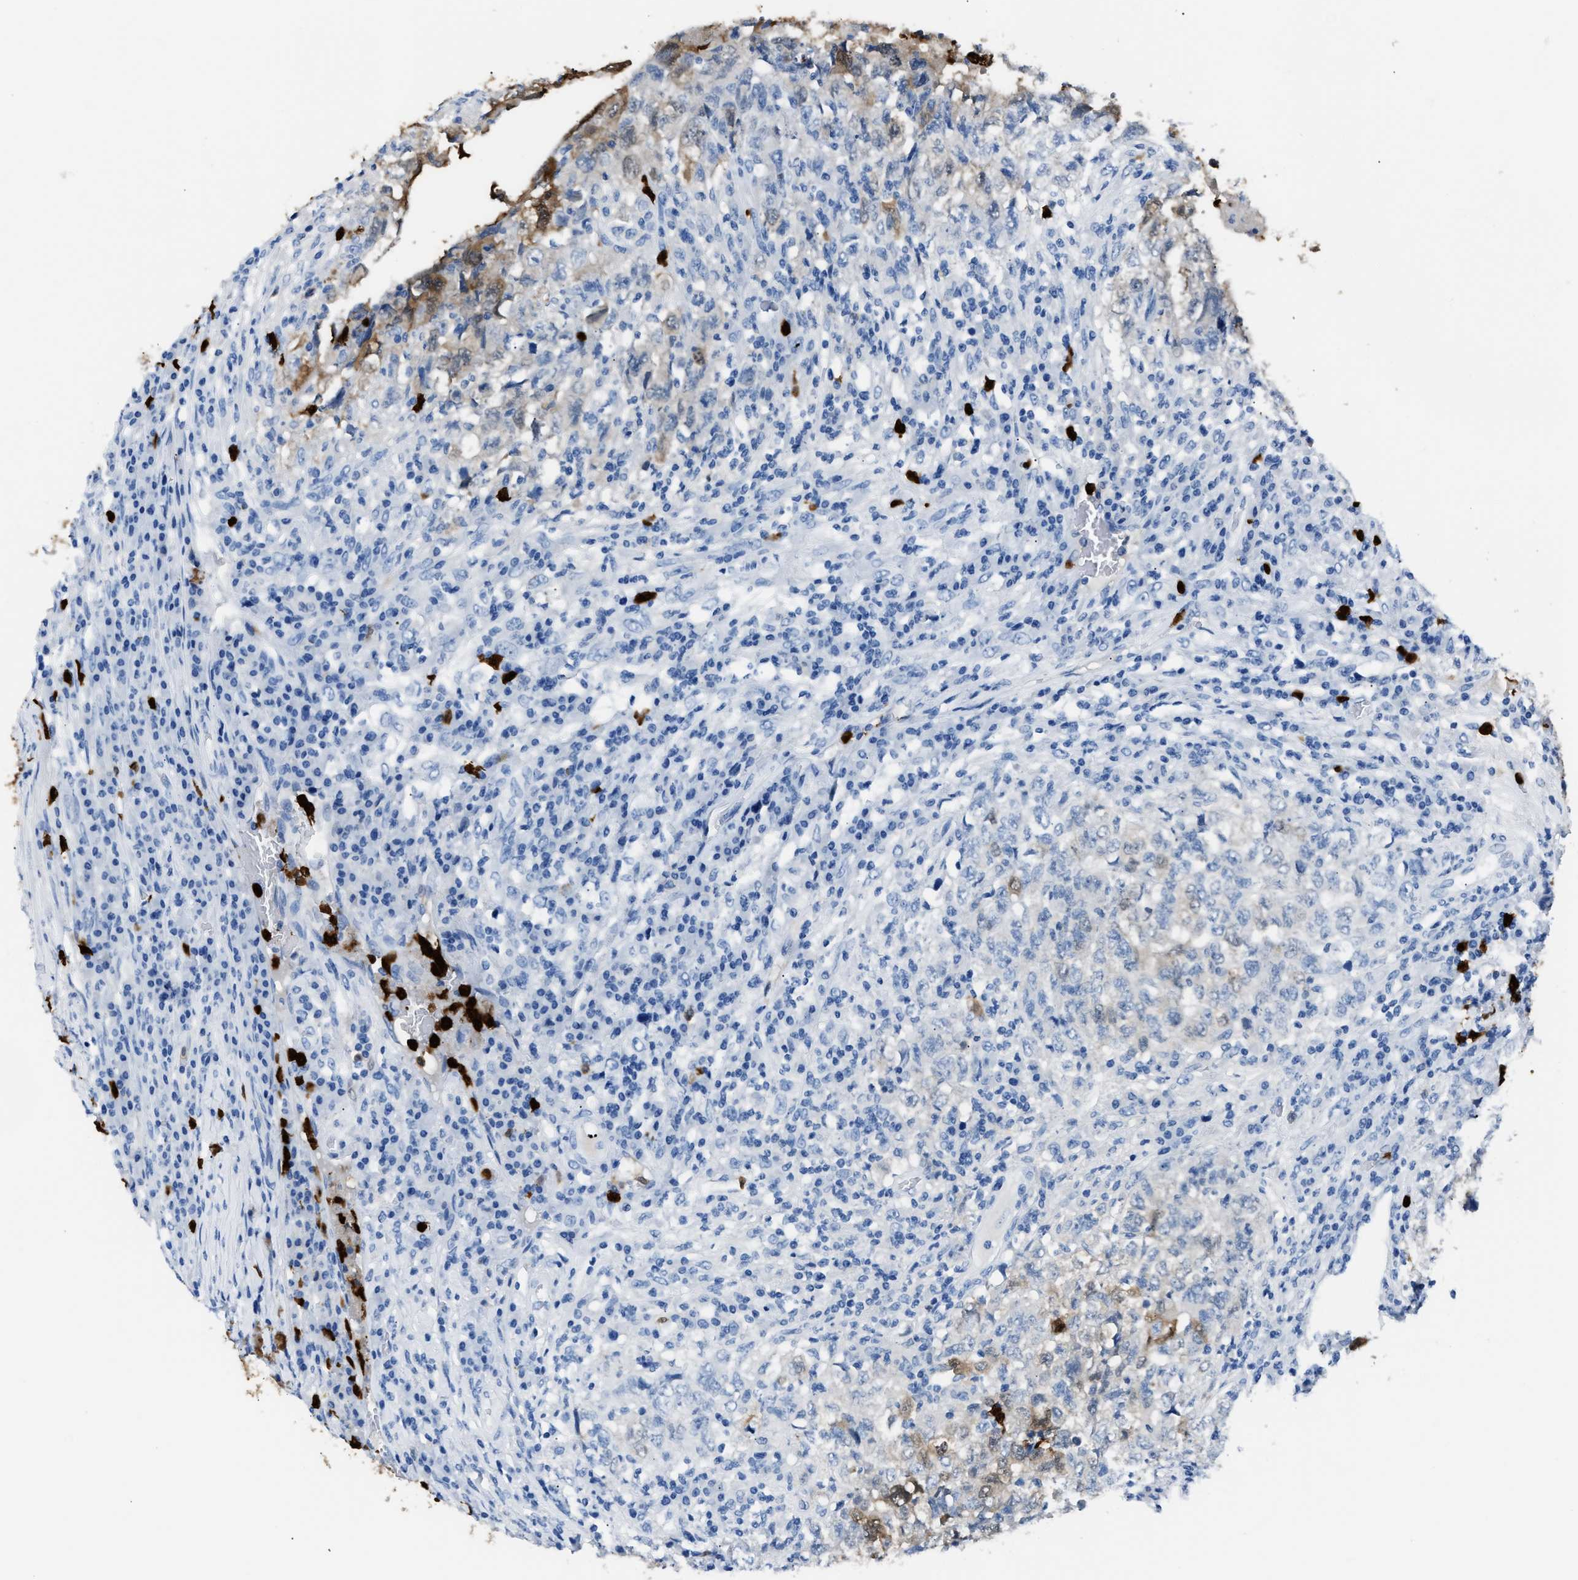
{"staining": {"intensity": "weak", "quantity": "25%-75%", "location": "cytoplasmic/membranous,nuclear"}, "tissue": "testis cancer", "cell_type": "Tumor cells", "image_type": "cancer", "snomed": [{"axis": "morphology", "description": "Necrosis, NOS"}, {"axis": "morphology", "description": "Carcinoma, Embryonal, NOS"}, {"axis": "topography", "description": "Testis"}], "caption": "The photomicrograph exhibits immunohistochemical staining of testis cancer. There is weak cytoplasmic/membranous and nuclear staining is identified in about 25%-75% of tumor cells.", "gene": "S100P", "patient": {"sex": "male", "age": 19}}